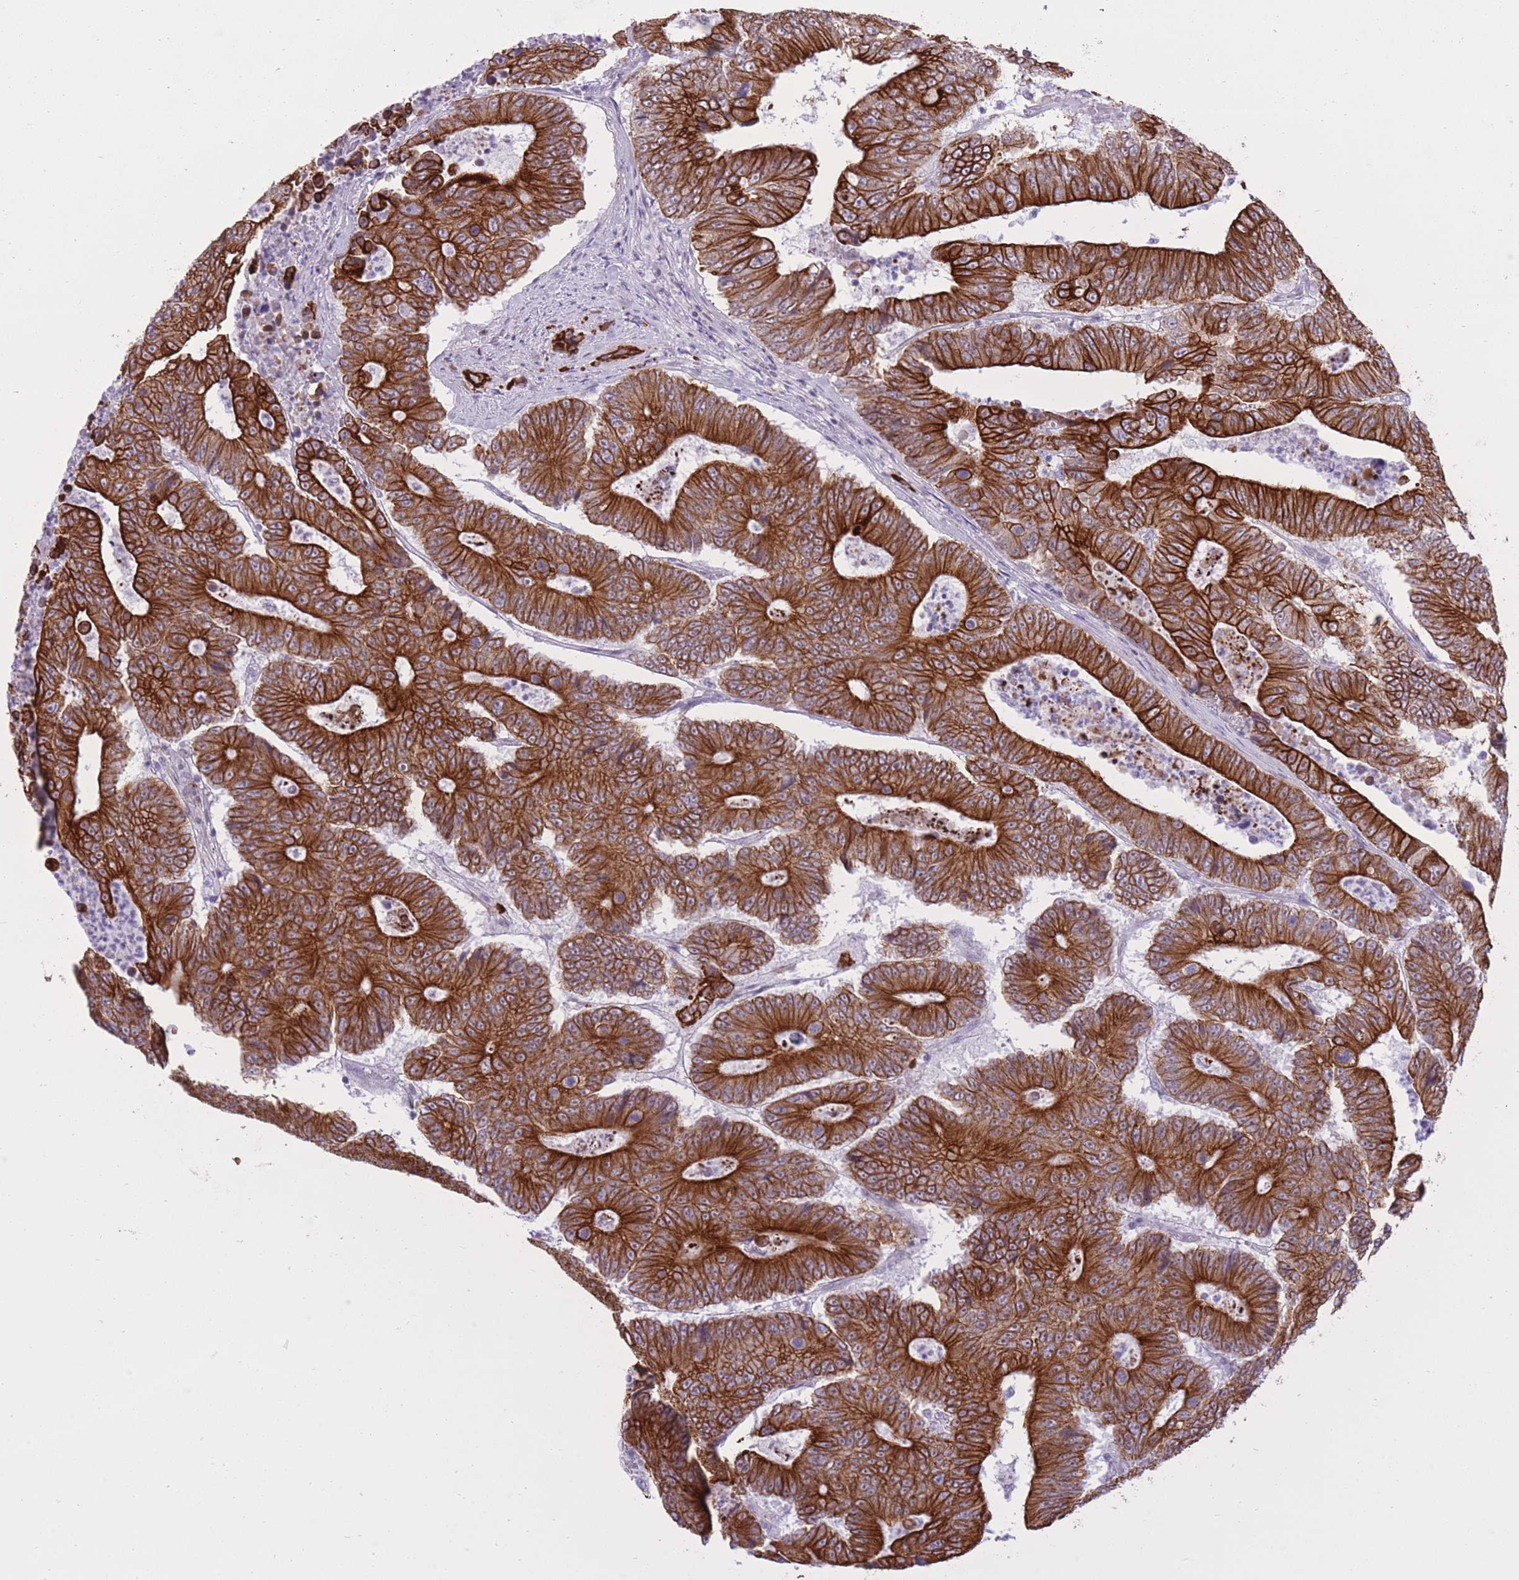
{"staining": {"intensity": "strong", "quantity": ">75%", "location": "cytoplasmic/membranous"}, "tissue": "colorectal cancer", "cell_type": "Tumor cells", "image_type": "cancer", "snomed": [{"axis": "morphology", "description": "Adenocarcinoma, NOS"}, {"axis": "topography", "description": "Colon"}], "caption": "A brown stain labels strong cytoplasmic/membranous positivity of a protein in colorectal adenocarcinoma tumor cells.", "gene": "MEIS3", "patient": {"sex": "male", "age": 83}}